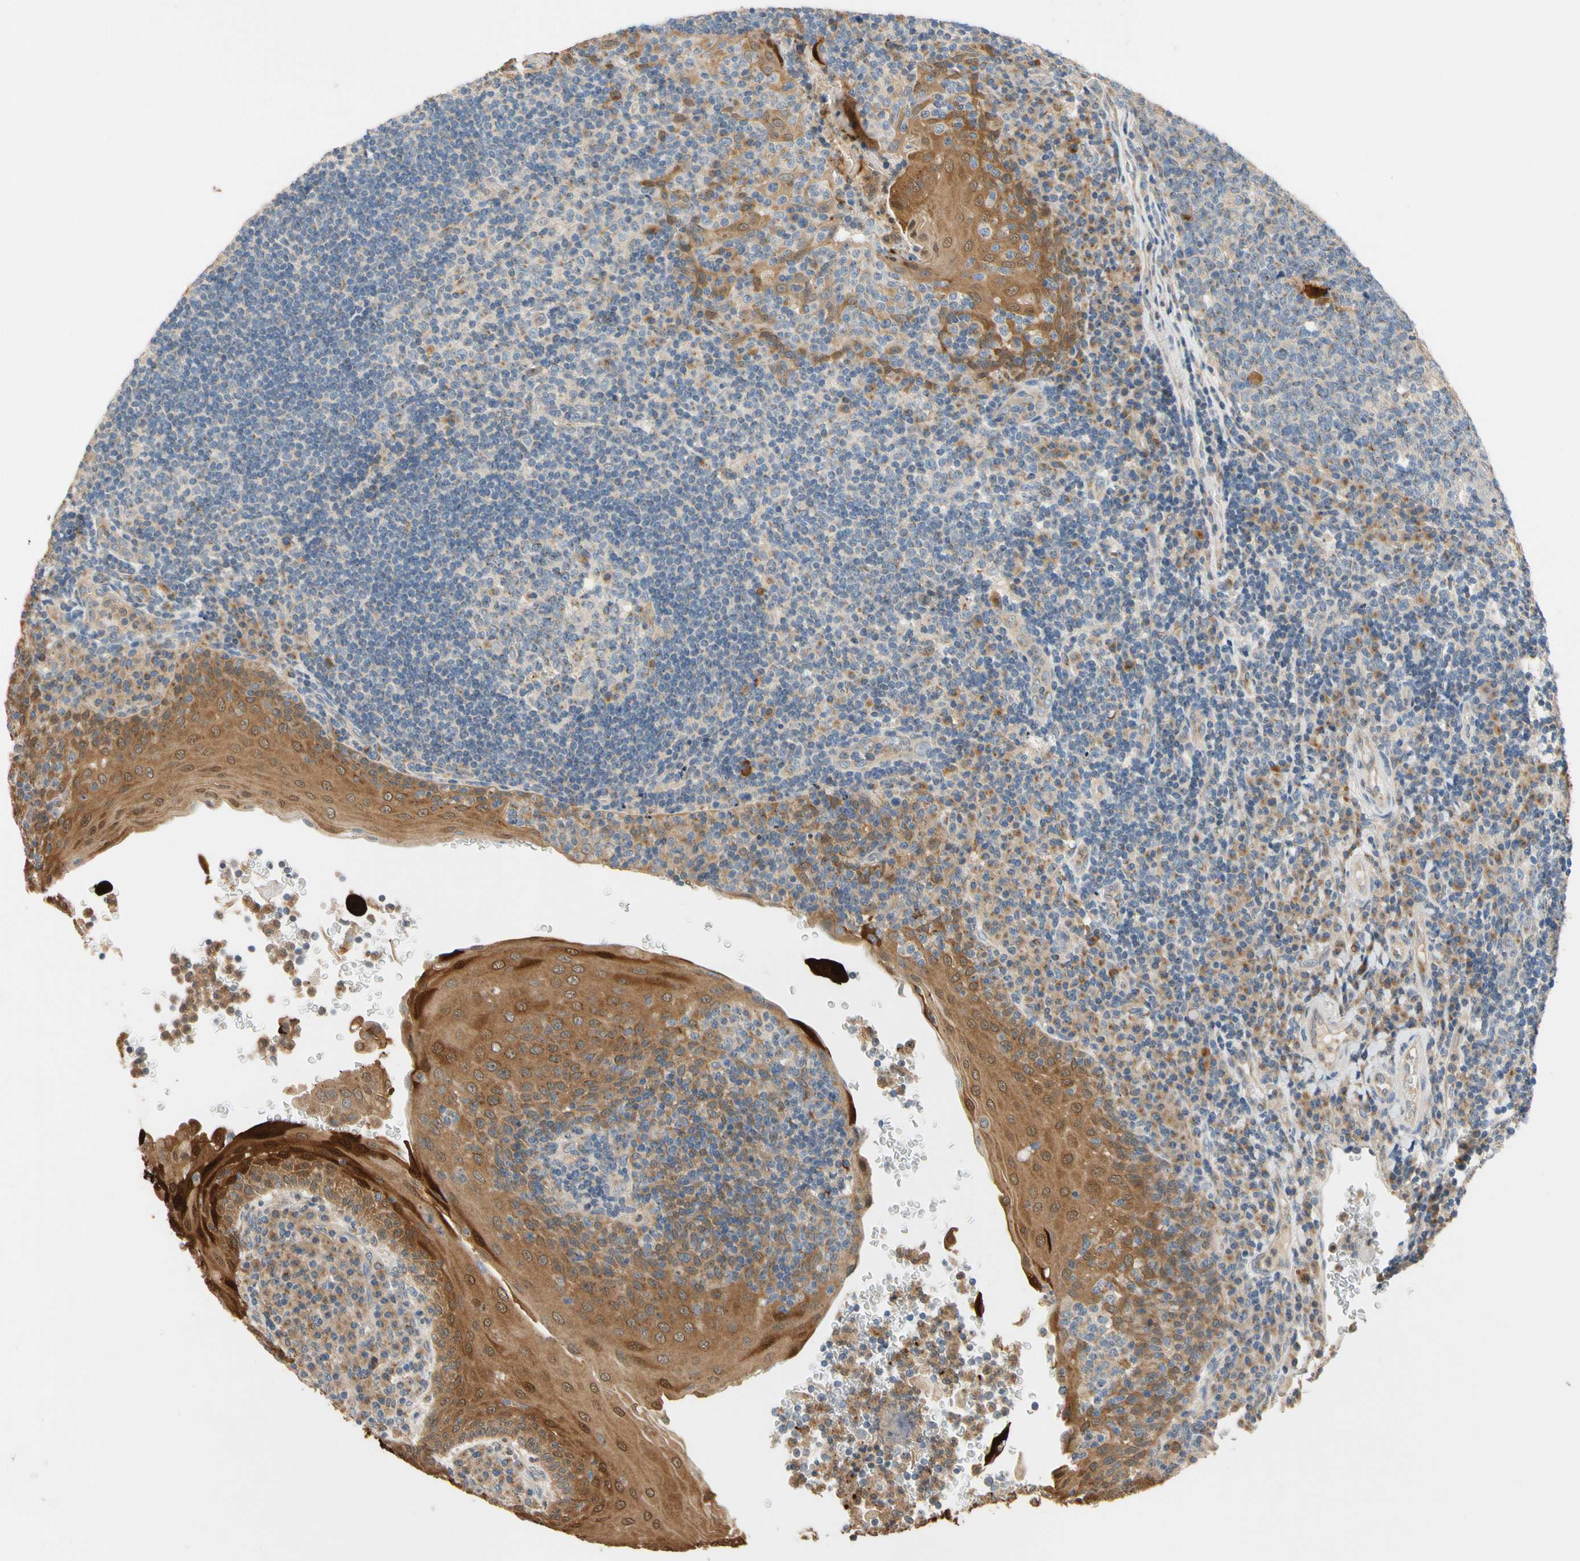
{"staining": {"intensity": "moderate", "quantity": "<25%", "location": "cytoplasmic/membranous"}, "tissue": "tonsil", "cell_type": "Germinal center cells", "image_type": "normal", "snomed": [{"axis": "morphology", "description": "Normal tissue, NOS"}, {"axis": "topography", "description": "Tonsil"}], "caption": "Moderate cytoplasmic/membranous staining is appreciated in approximately <25% of germinal center cells in normal tonsil.", "gene": "GPSM2", "patient": {"sex": "female", "age": 40}}